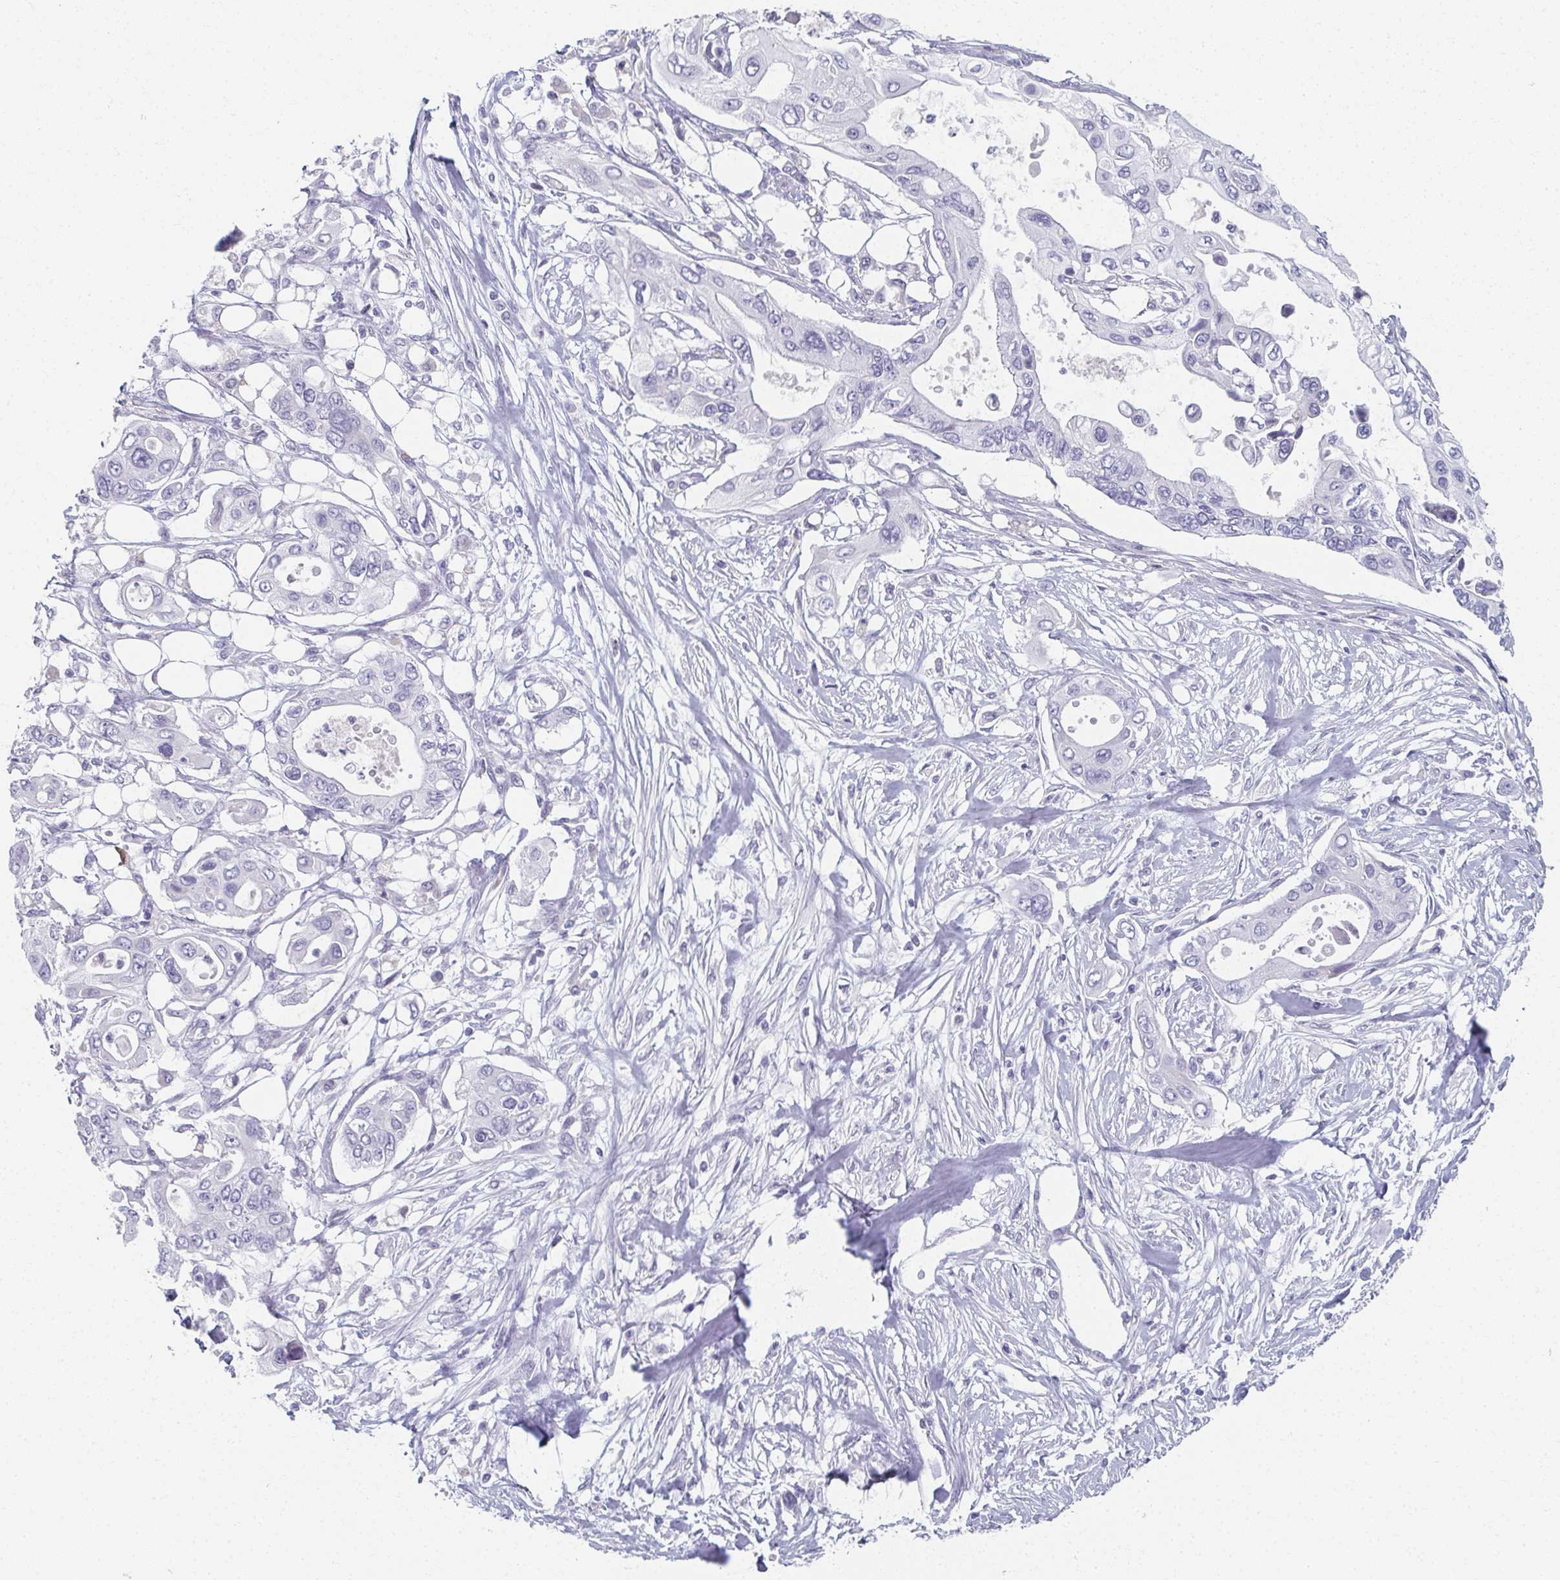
{"staining": {"intensity": "negative", "quantity": "none", "location": "none"}, "tissue": "pancreatic cancer", "cell_type": "Tumor cells", "image_type": "cancer", "snomed": [{"axis": "morphology", "description": "Adenocarcinoma, NOS"}, {"axis": "topography", "description": "Pancreas"}], "caption": "Tumor cells show no significant protein positivity in pancreatic cancer.", "gene": "CAMKV", "patient": {"sex": "female", "age": 63}}